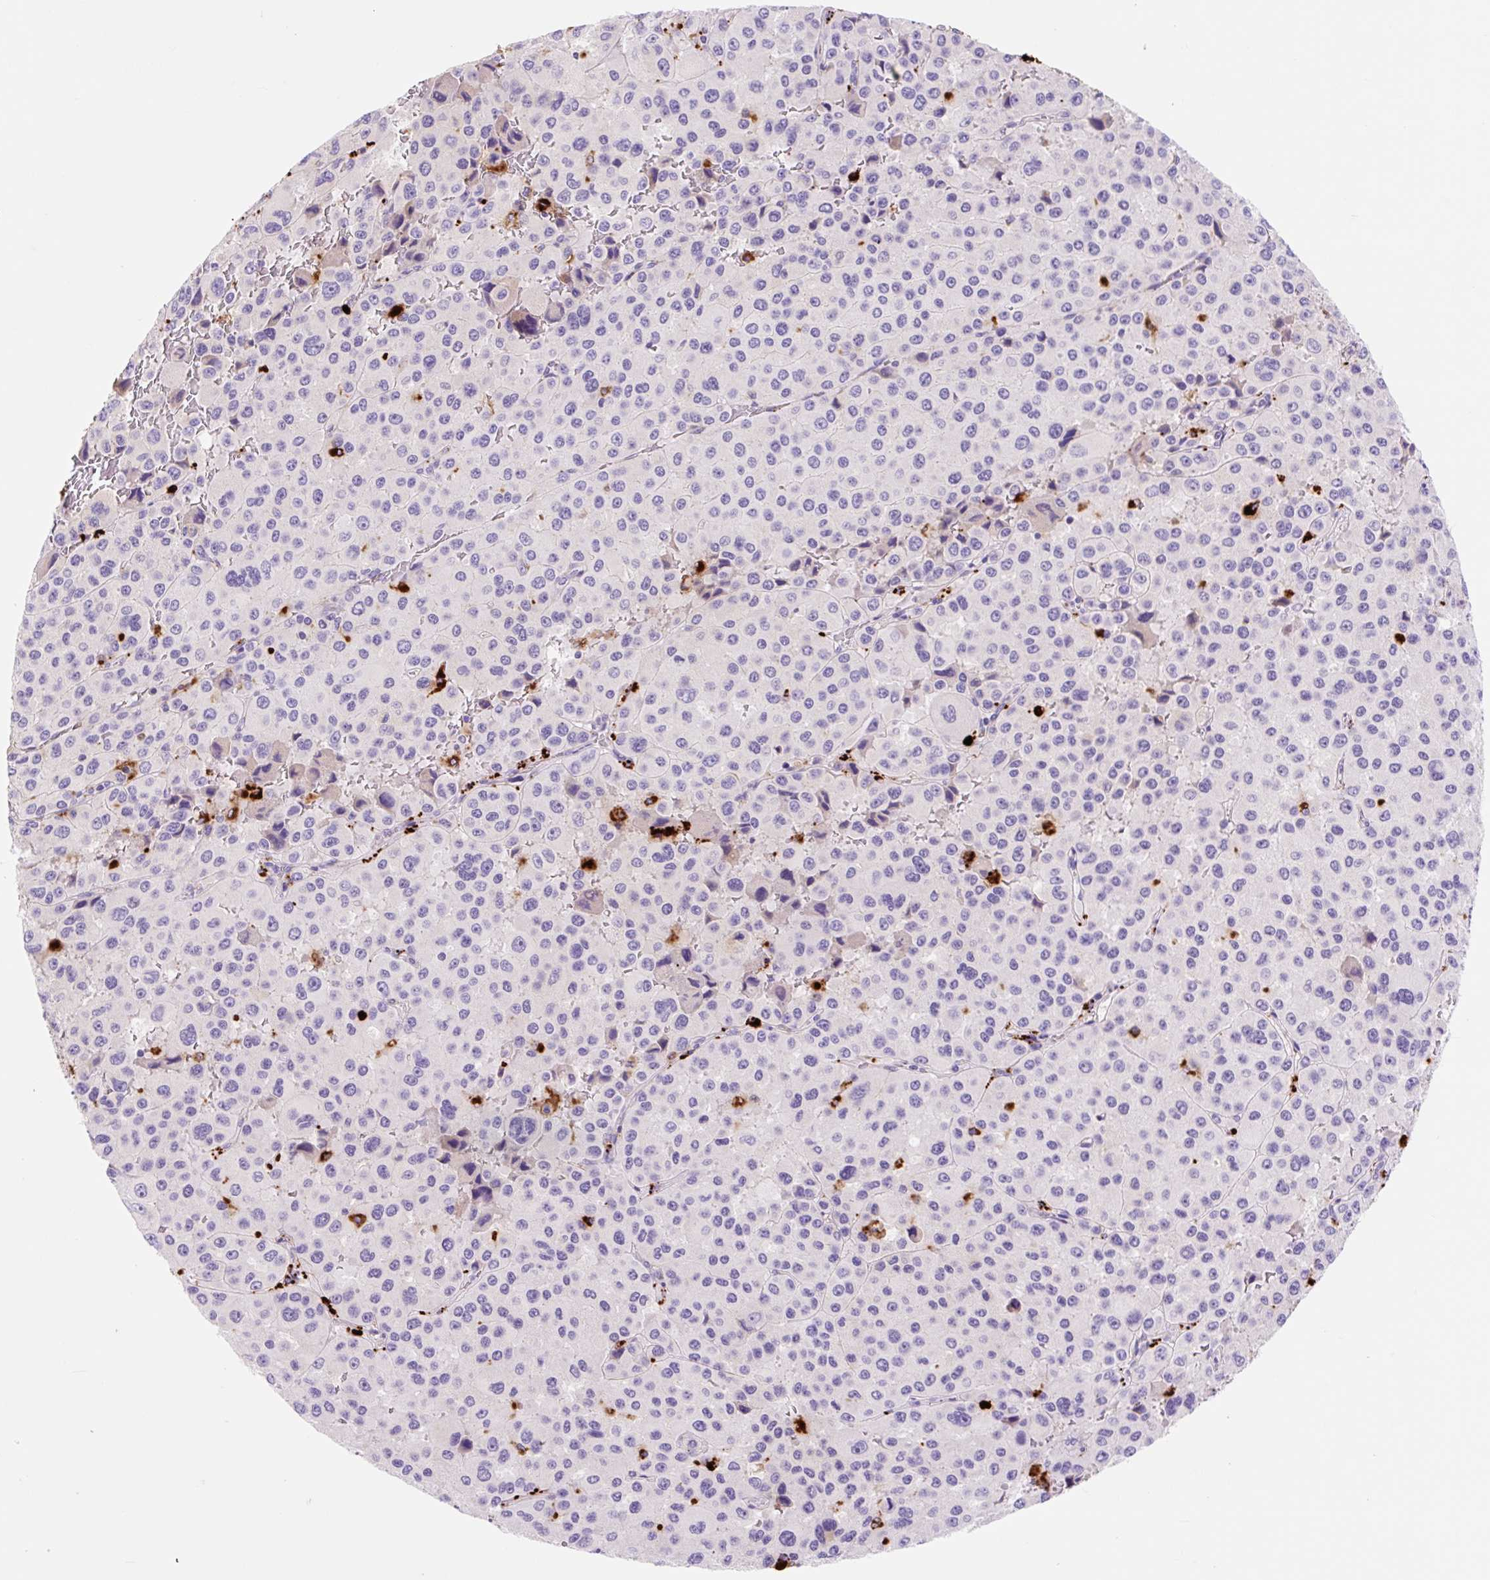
{"staining": {"intensity": "negative", "quantity": "none", "location": "none"}, "tissue": "melanoma", "cell_type": "Tumor cells", "image_type": "cancer", "snomed": [{"axis": "morphology", "description": "Malignant melanoma, Metastatic site"}, {"axis": "topography", "description": "Lymph node"}], "caption": "Immunohistochemistry (IHC) micrograph of malignant melanoma (metastatic site) stained for a protein (brown), which demonstrates no positivity in tumor cells. (DAB immunohistochemistry (IHC) with hematoxylin counter stain).", "gene": "HEXA", "patient": {"sex": "female", "age": 65}}